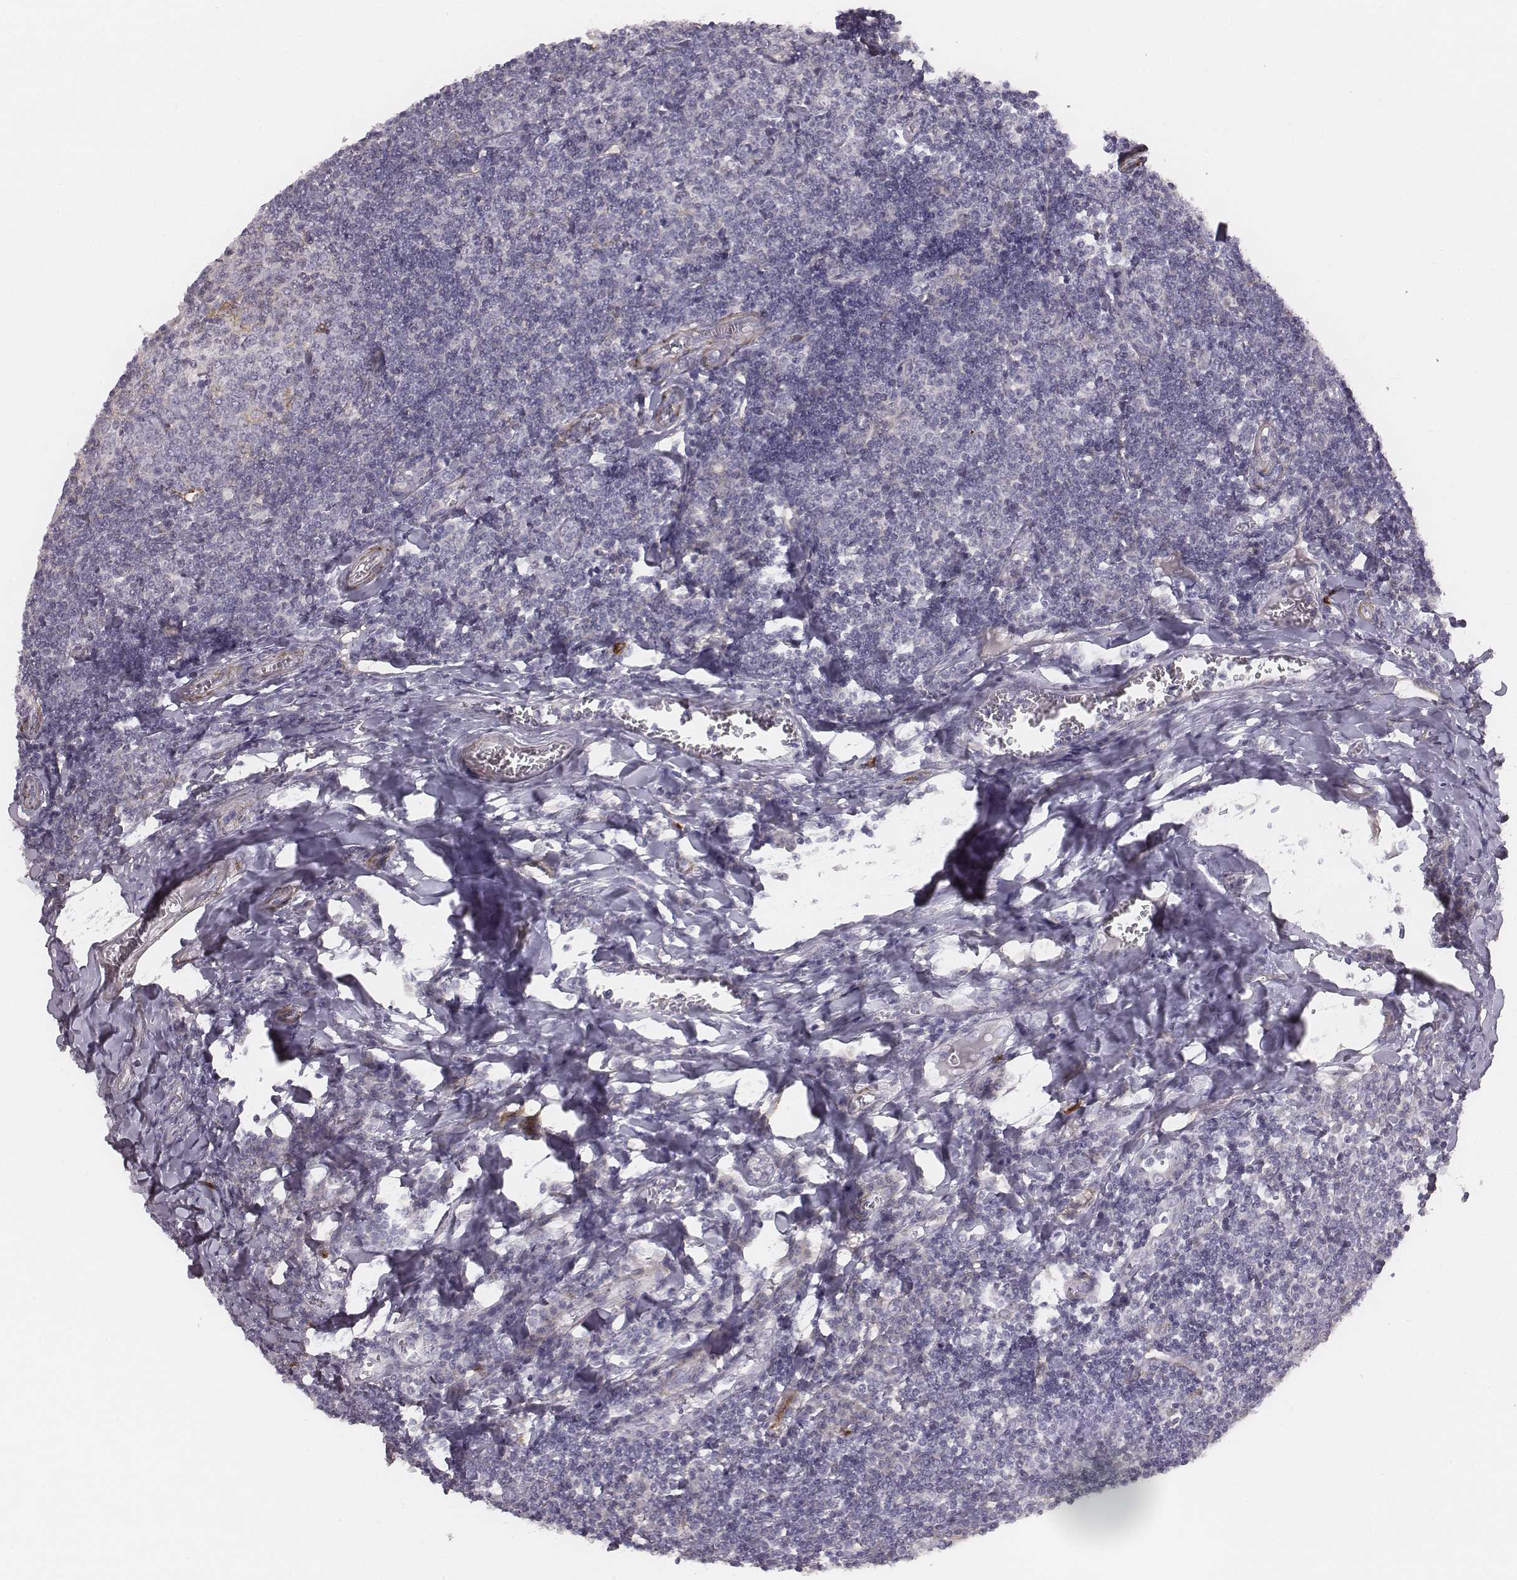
{"staining": {"intensity": "negative", "quantity": "none", "location": "none"}, "tissue": "tonsil", "cell_type": "Germinal center cells", "image_type": "normal", "snomed": [{"axis": "morphology", "description": "Normal tissue, NOS"}, {"axis": "topography", "description": "Tonsil"}], "caption": "Histopathology image shows no significant protein staining in germinal center cells of normal tonsil.", "gene": "PRKCZ", "patient": {"sex": "female", "age": 12}}